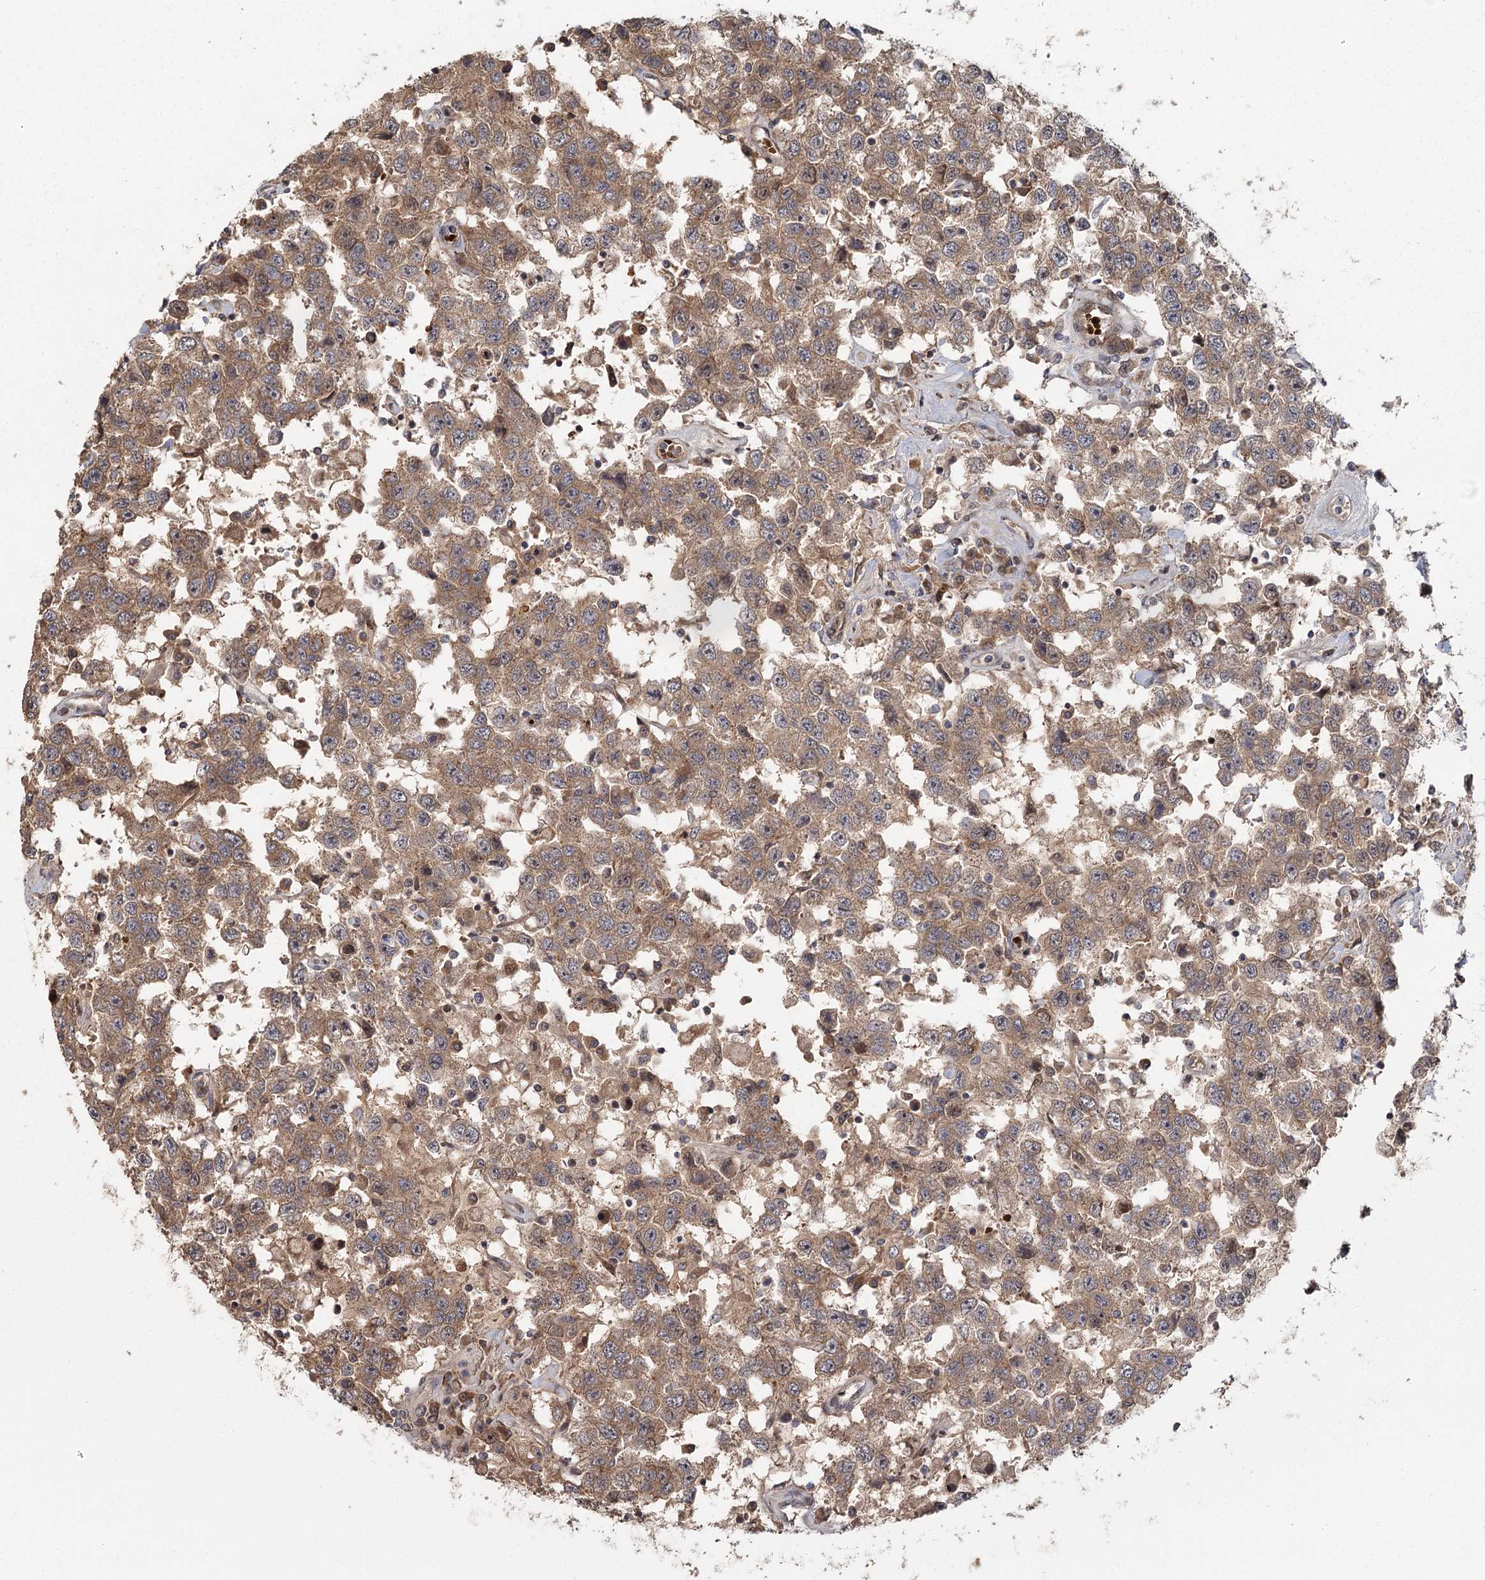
{"staining": {"intensity": "moderate", "quantity": ">75%", "location": "cytoplasmic/membranous"}, "tissue": "testis cancer", "cell_type": "Tumor cells", "image_type": "cancer", "snomed": [{"axis": "morphology", "description": "Seminoma, NOS"}, {"axis": "topography", "description": "Testis"}], "caption": "Approximately >75% of tumor cells in human testis cancer (seminoma) demonstrate moderate cytoplasmic/membranous protein staining as visualized by brown immunohistochemical staining.", "gene": "RAPGEF6", "patient": {"sex": "male", "age": 41}}